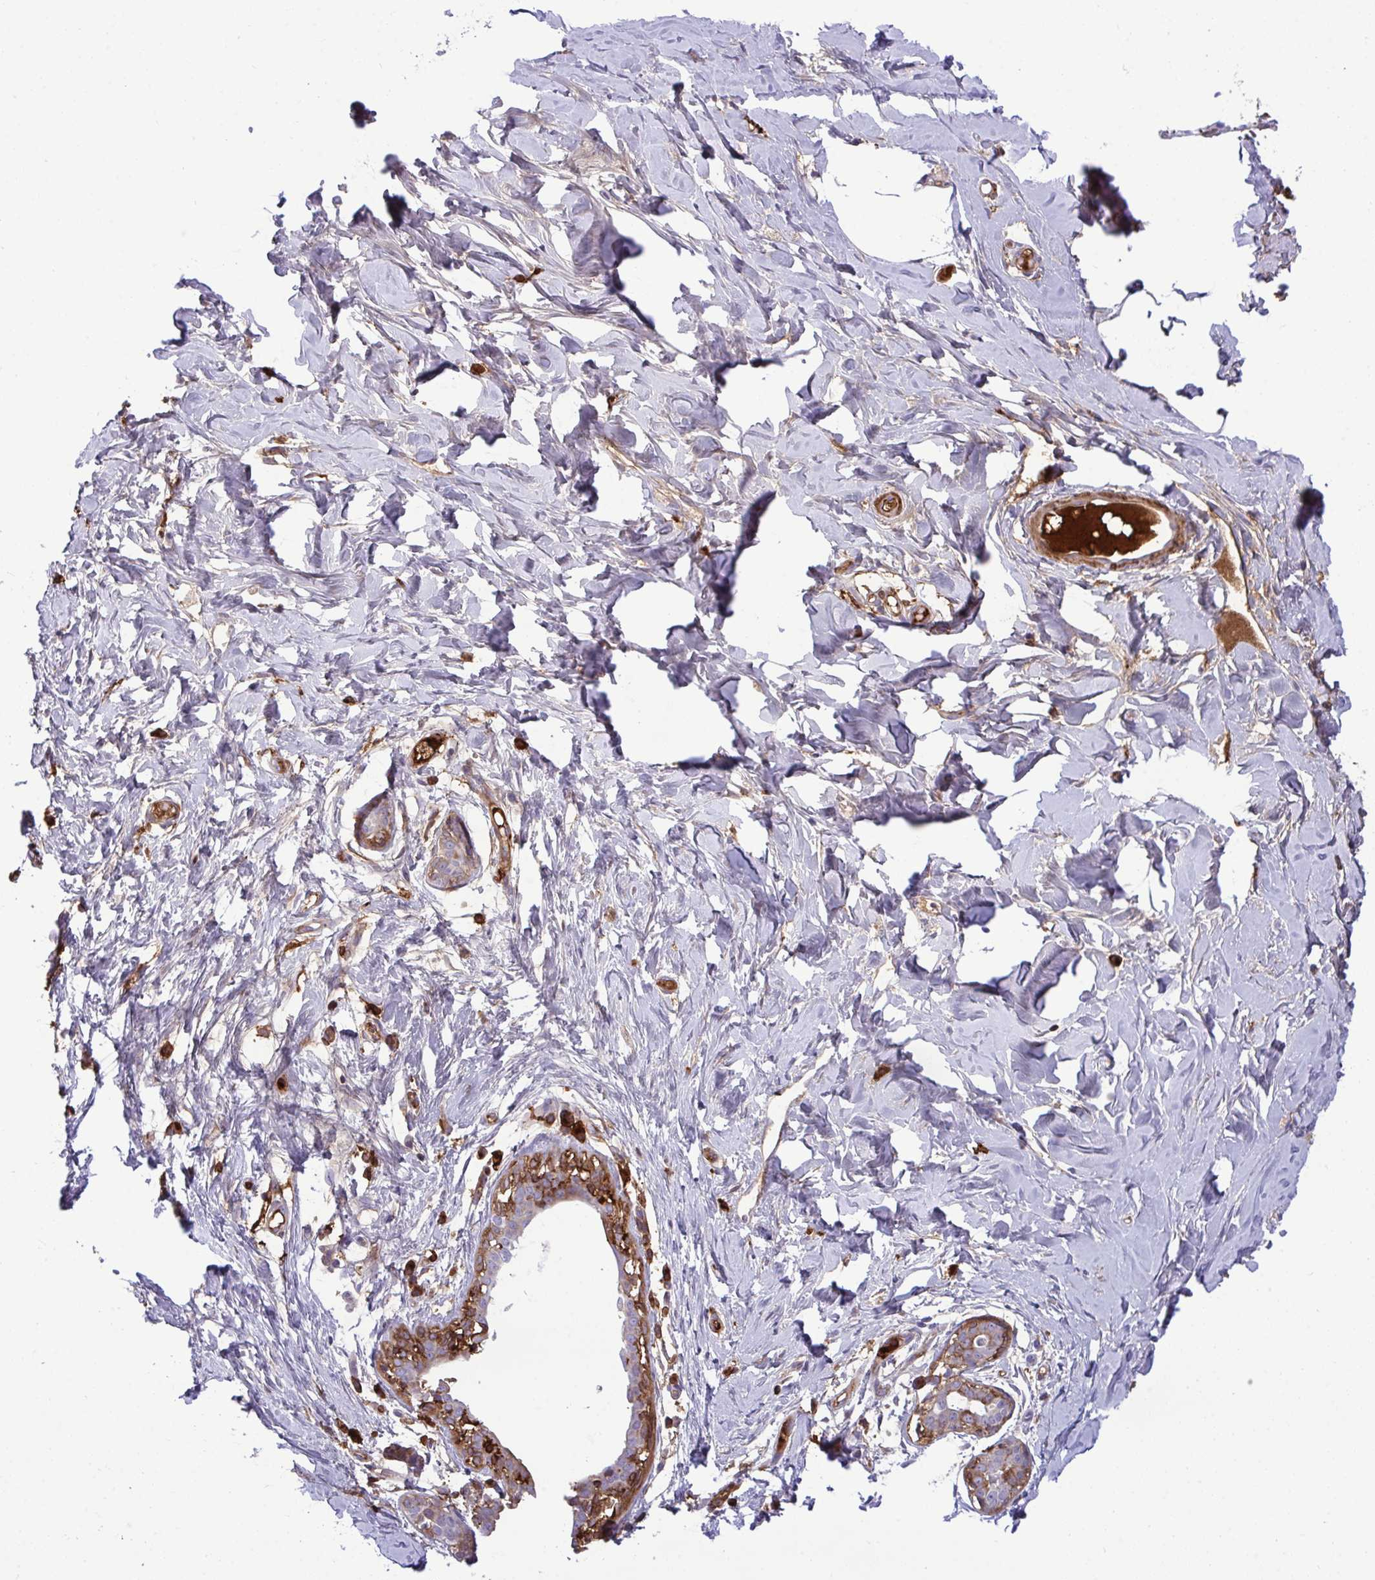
{"staining": {"intensity": "negative", "quantity": "none", "location": "none"}, "tissue": "breast", "cell_type": "Adipocytes", "image_type": "normal", "snomed": [{"axis": "morphology", "description": "Normal tissue, NOS"}, {"axis": "topography", "description": "Breast"}], "caption": "An immunohistochemistry (IHC) photomicrograph of benign breast is shown. There is no staining in adipocytes of breast. (DAB (3,3'-diaminobenzidine) immunohistochemistry with hematoxylin counter stain).", "gene": "F2", "patient": {"sex": "female", "age": 27}}